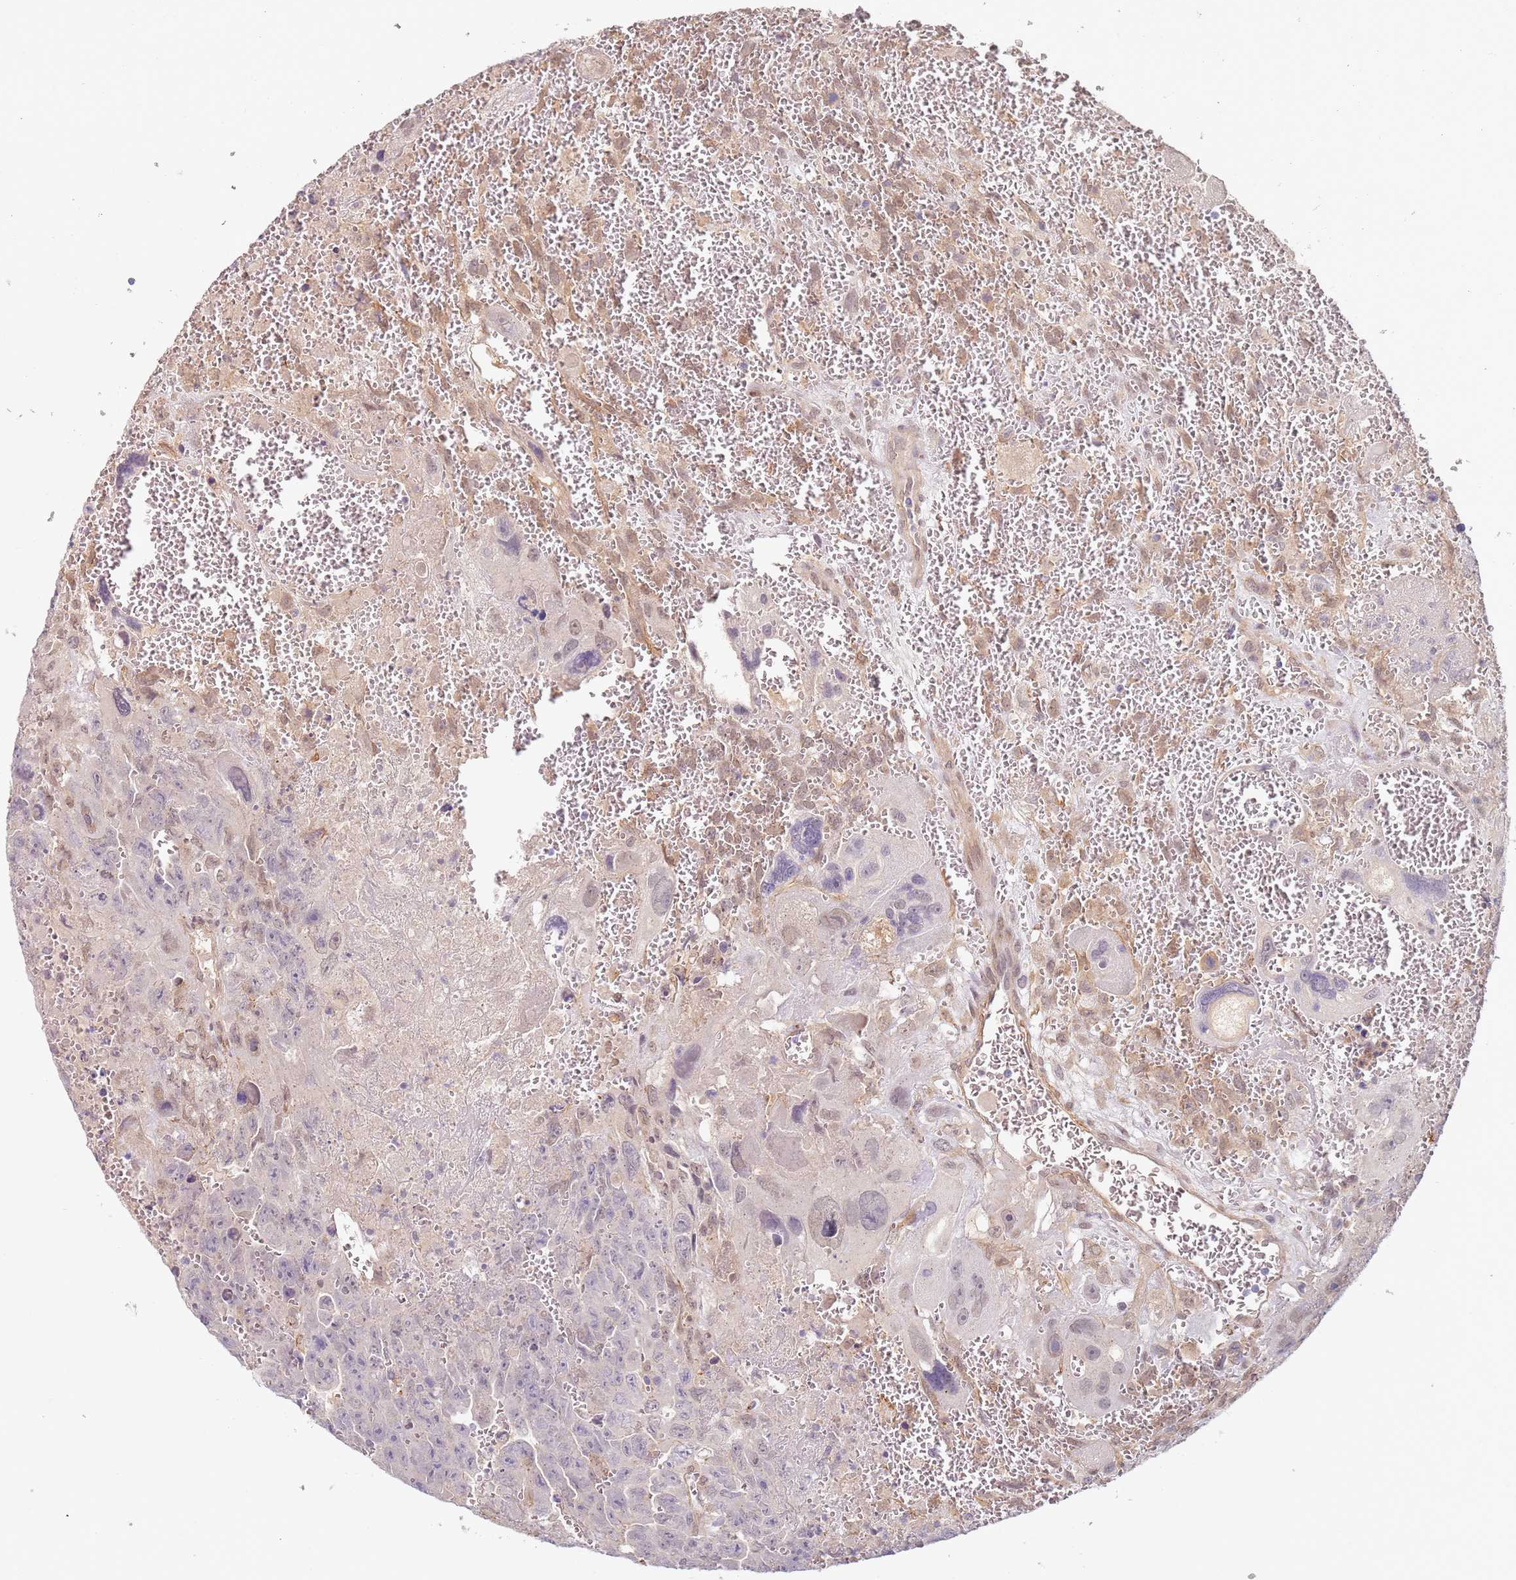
{"staining": {"intensity": "negative", "quantity": "none", "location": "none"}, "tissue": "testis cancer", "cell_type": "Tumor cells", "image_type": "cancer", "snomed": [{"axis": "morphology", "description": "Carcinoma, Embryonal, NOS"}, {"axis": "topography", "description": "Testis"}], "caption": "Embryonal carcinoma (testis) stained for a protein using IHC demonstrates no staining tumor cells.", "gene": "WDR93", "patient": {"sex": "male", "age": 28}}